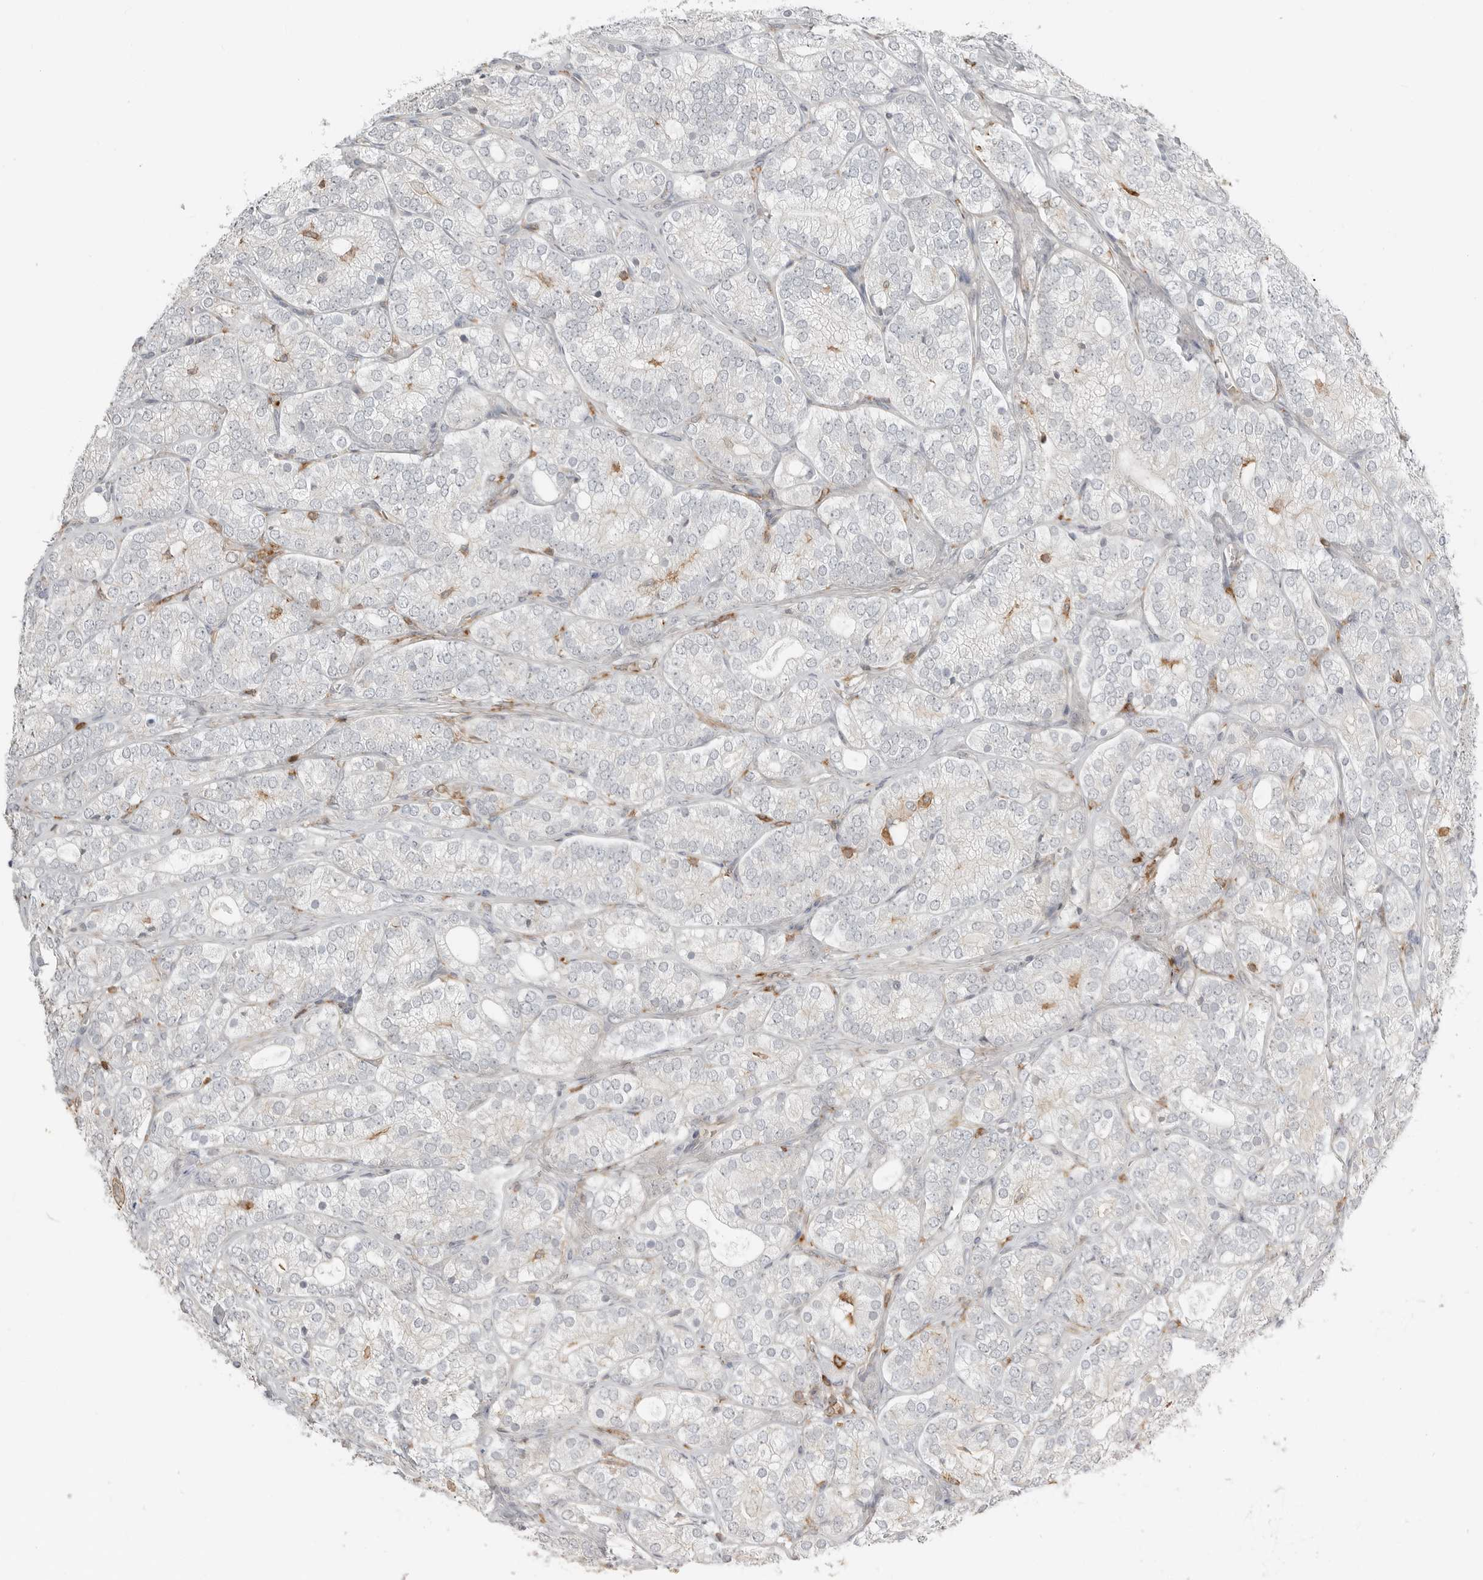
{"staining": {"intensity": "negative", "quantity": "none", "location": "none"}, "tissue": "prostate cancer", "cell_type": "Tumor cells", "image_type": "cancer", "snomed": [{"axis": "morphology", "description": "Adenocarcinoma, High grade"}, {"axis": "topography", "description": "Prostate"}], "caption": "The histopathology image demonstrates no significant expression in tumor cells of prostate cancer (high-grade adenocarcinoma). (DAB (3,3'-diaminobenzidine) immunohistochemistry (IHC) visualized using brightfield microscopy, high magnification).", "gene": "LEFTY2", "patient": {"sex": "male", "age": 57}}